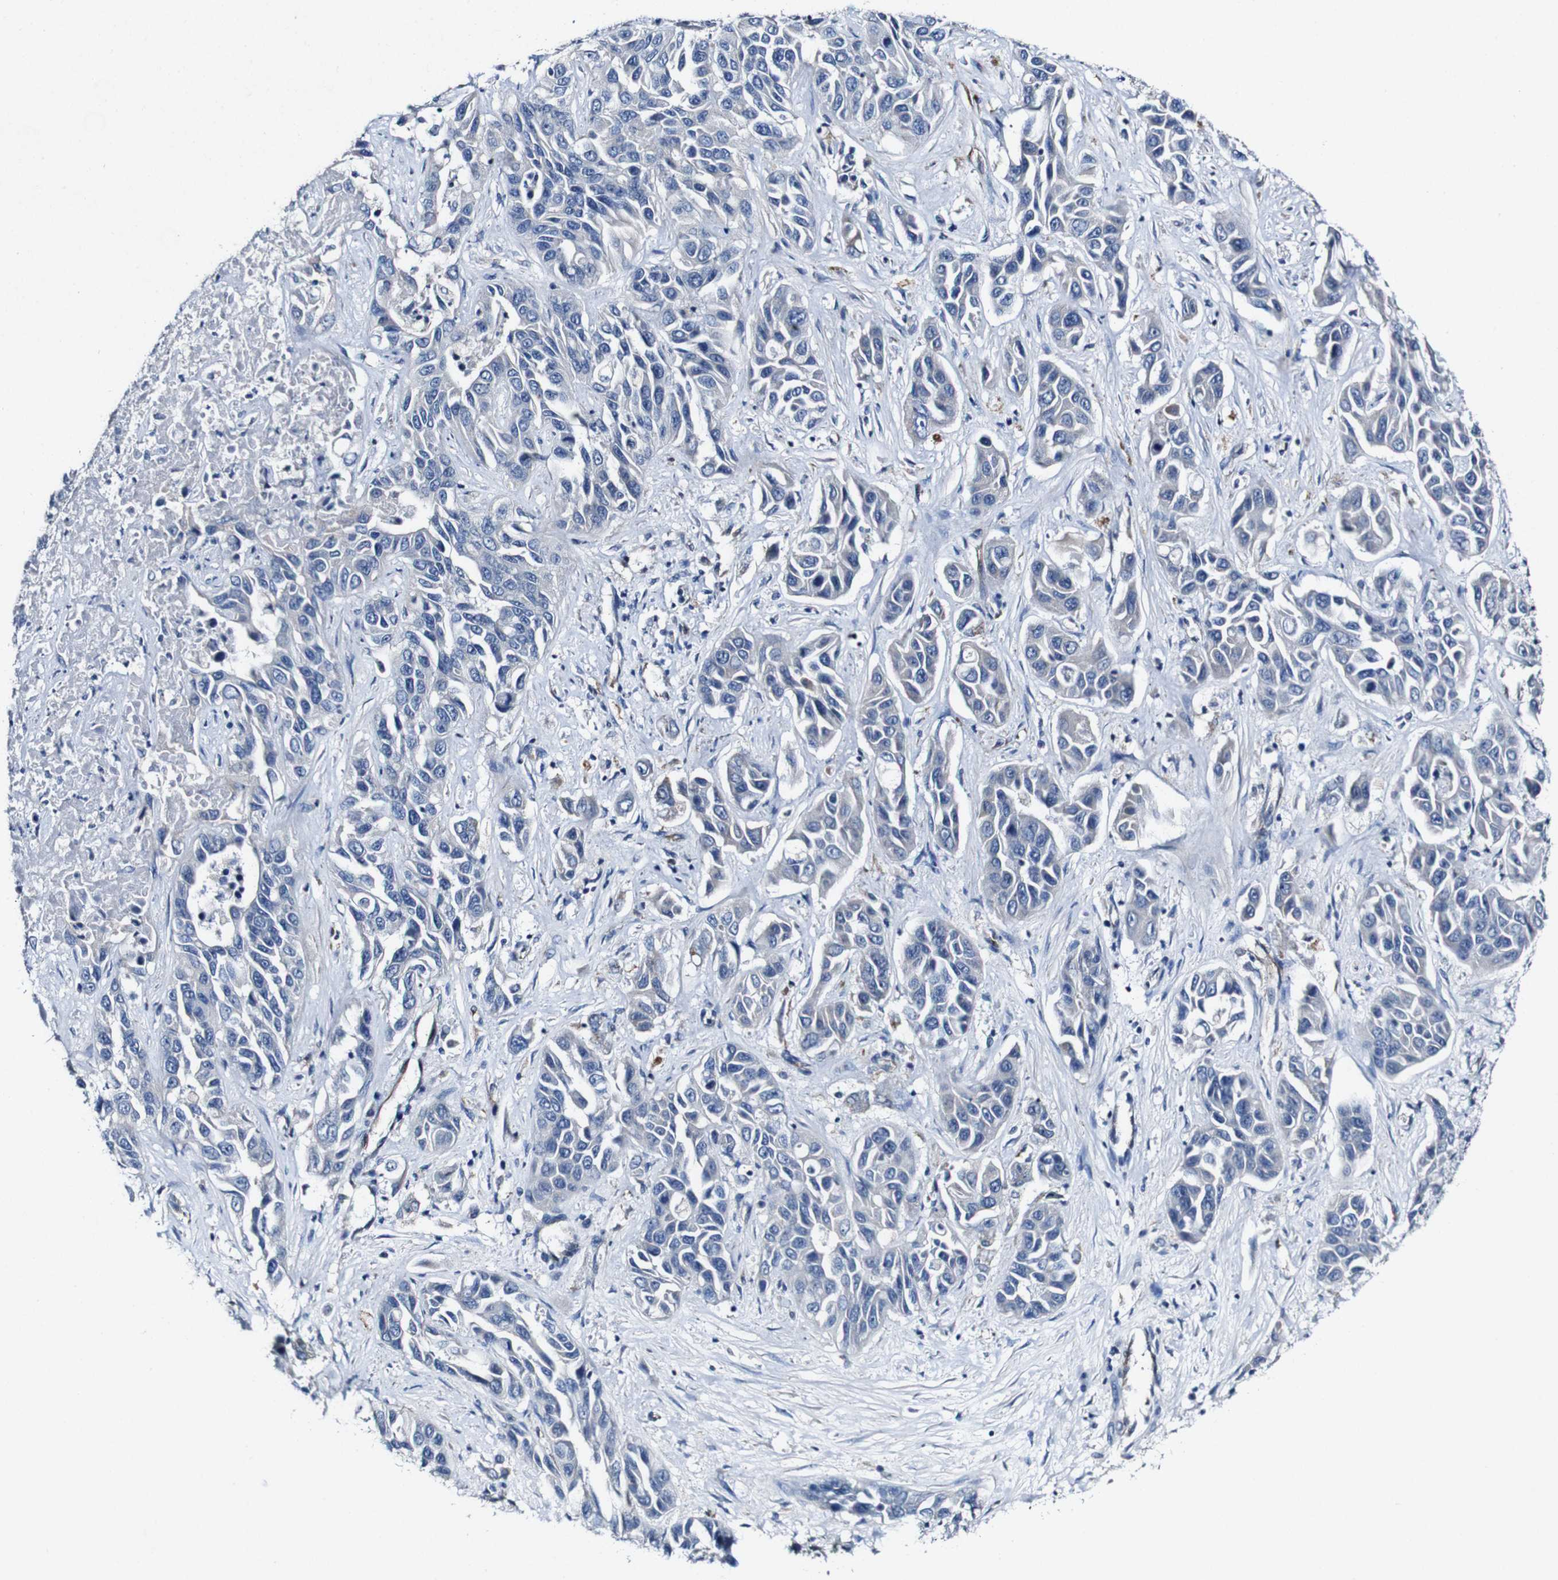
{"staining": {"intensity": "negative", "quantity": "none", "location": "none"}, "tissue": "liver cancer", "cell_type": "Tumor cells", "image_type": "cancer", "snomed": [{"axis": "morphology", "description": "Cholangiocarcinoma"}, {"axis": "topography", "description": "Liver"}], "caption": "An IHC image of liver cancer (cholangiocarcinoma) is shown. There is no staining in tumor cells of liver cancer (cholangiocarcinoma).", "gene": "GRAMD1A", "patient": {"sex": "female", "age": 52}}